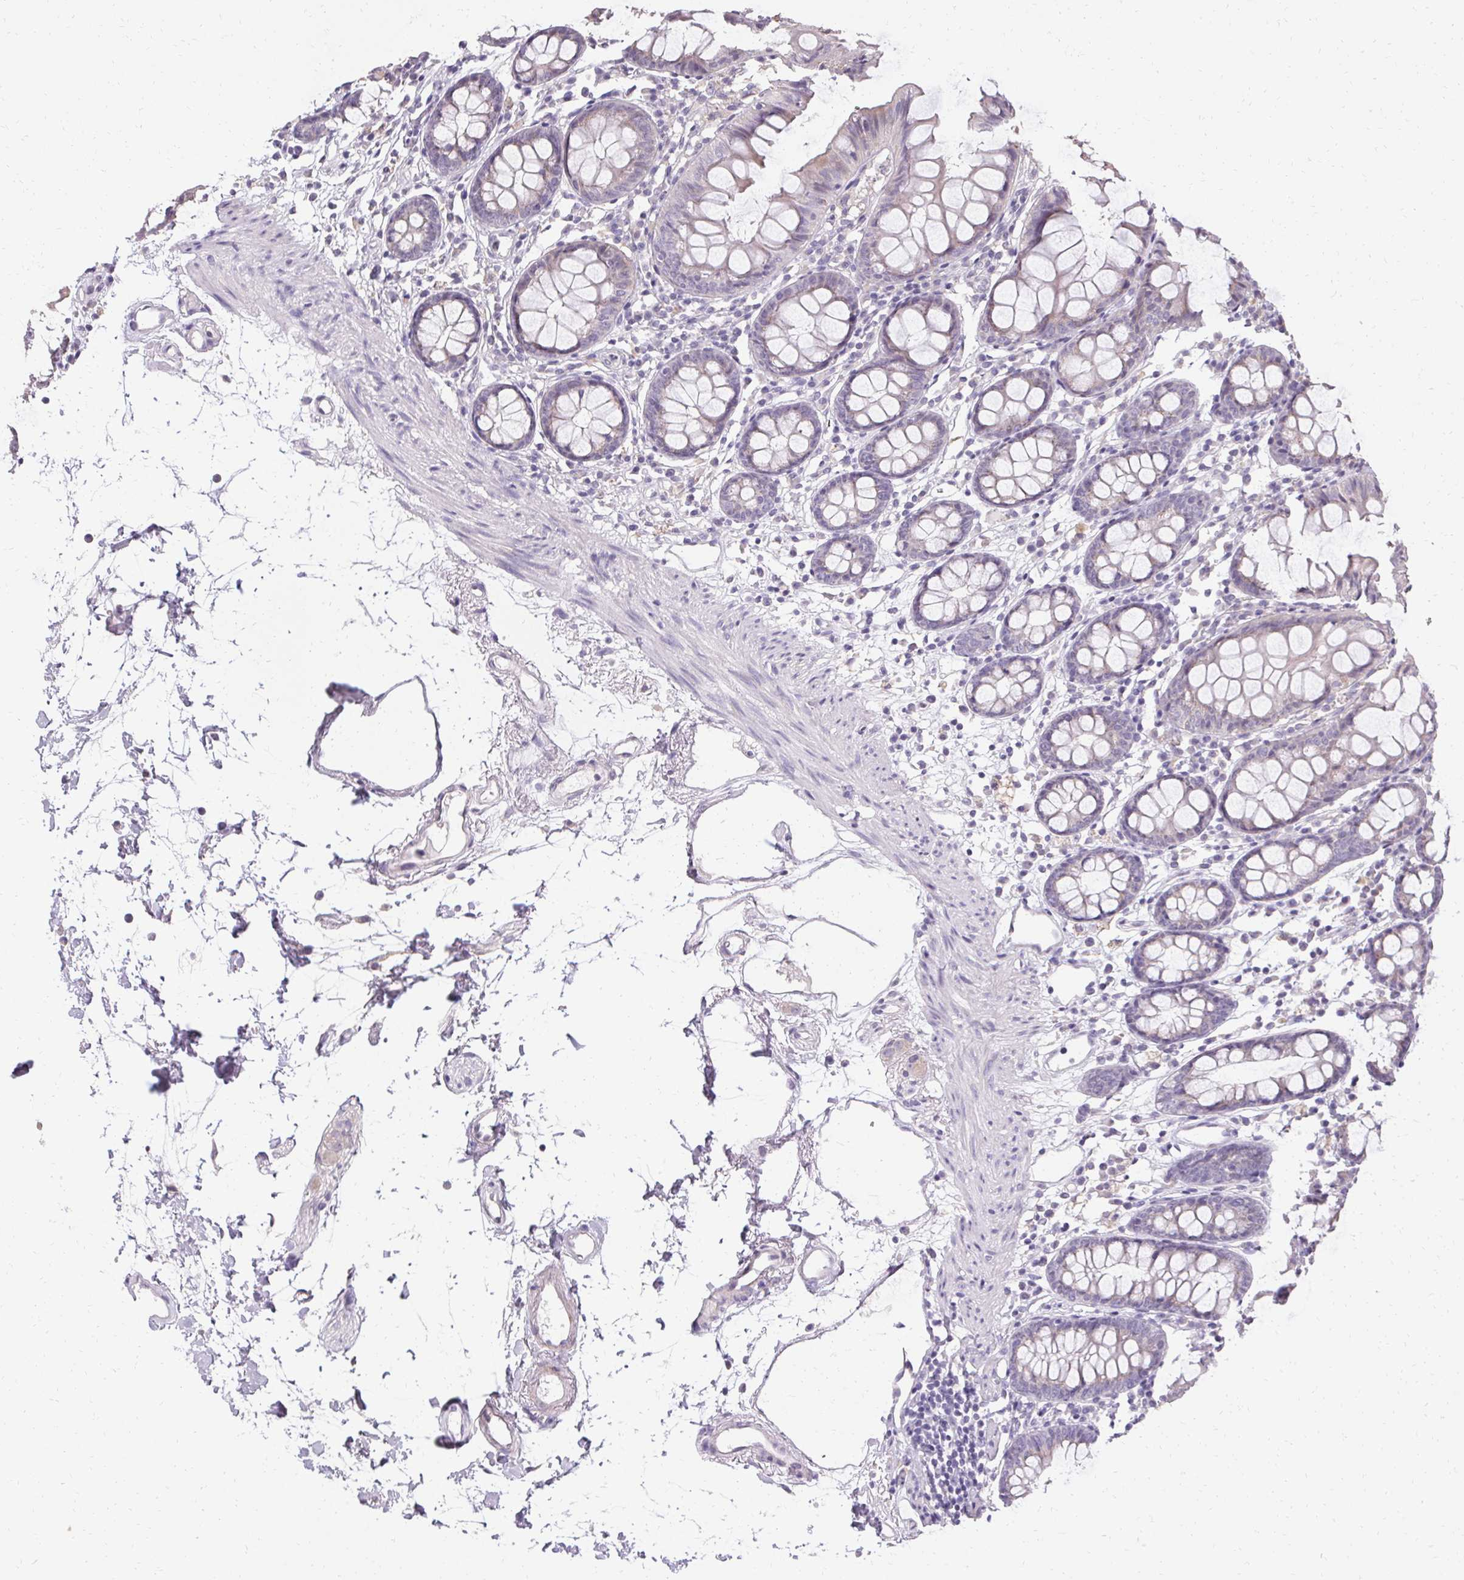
{"staining": {"intensity": "negative", "quantity": "none", "location": "none"}, "tissue": "colon", "cell_type": "Endothelial cells", "image_type": "normal", "snomed": [{"axis": "morphology", "description": "Normal tissue, NOS"}, {"axis": "topography", "description": "Colon"}], "caption": "Benign colon was stained to show a protein in brown. There is no significant positivity in endothelial cells. (Immunohistochemistry, brightfield microscopy, high magnification).", "gene": "HSD17B3", "patient": {"sex": "female", "age": 84}}